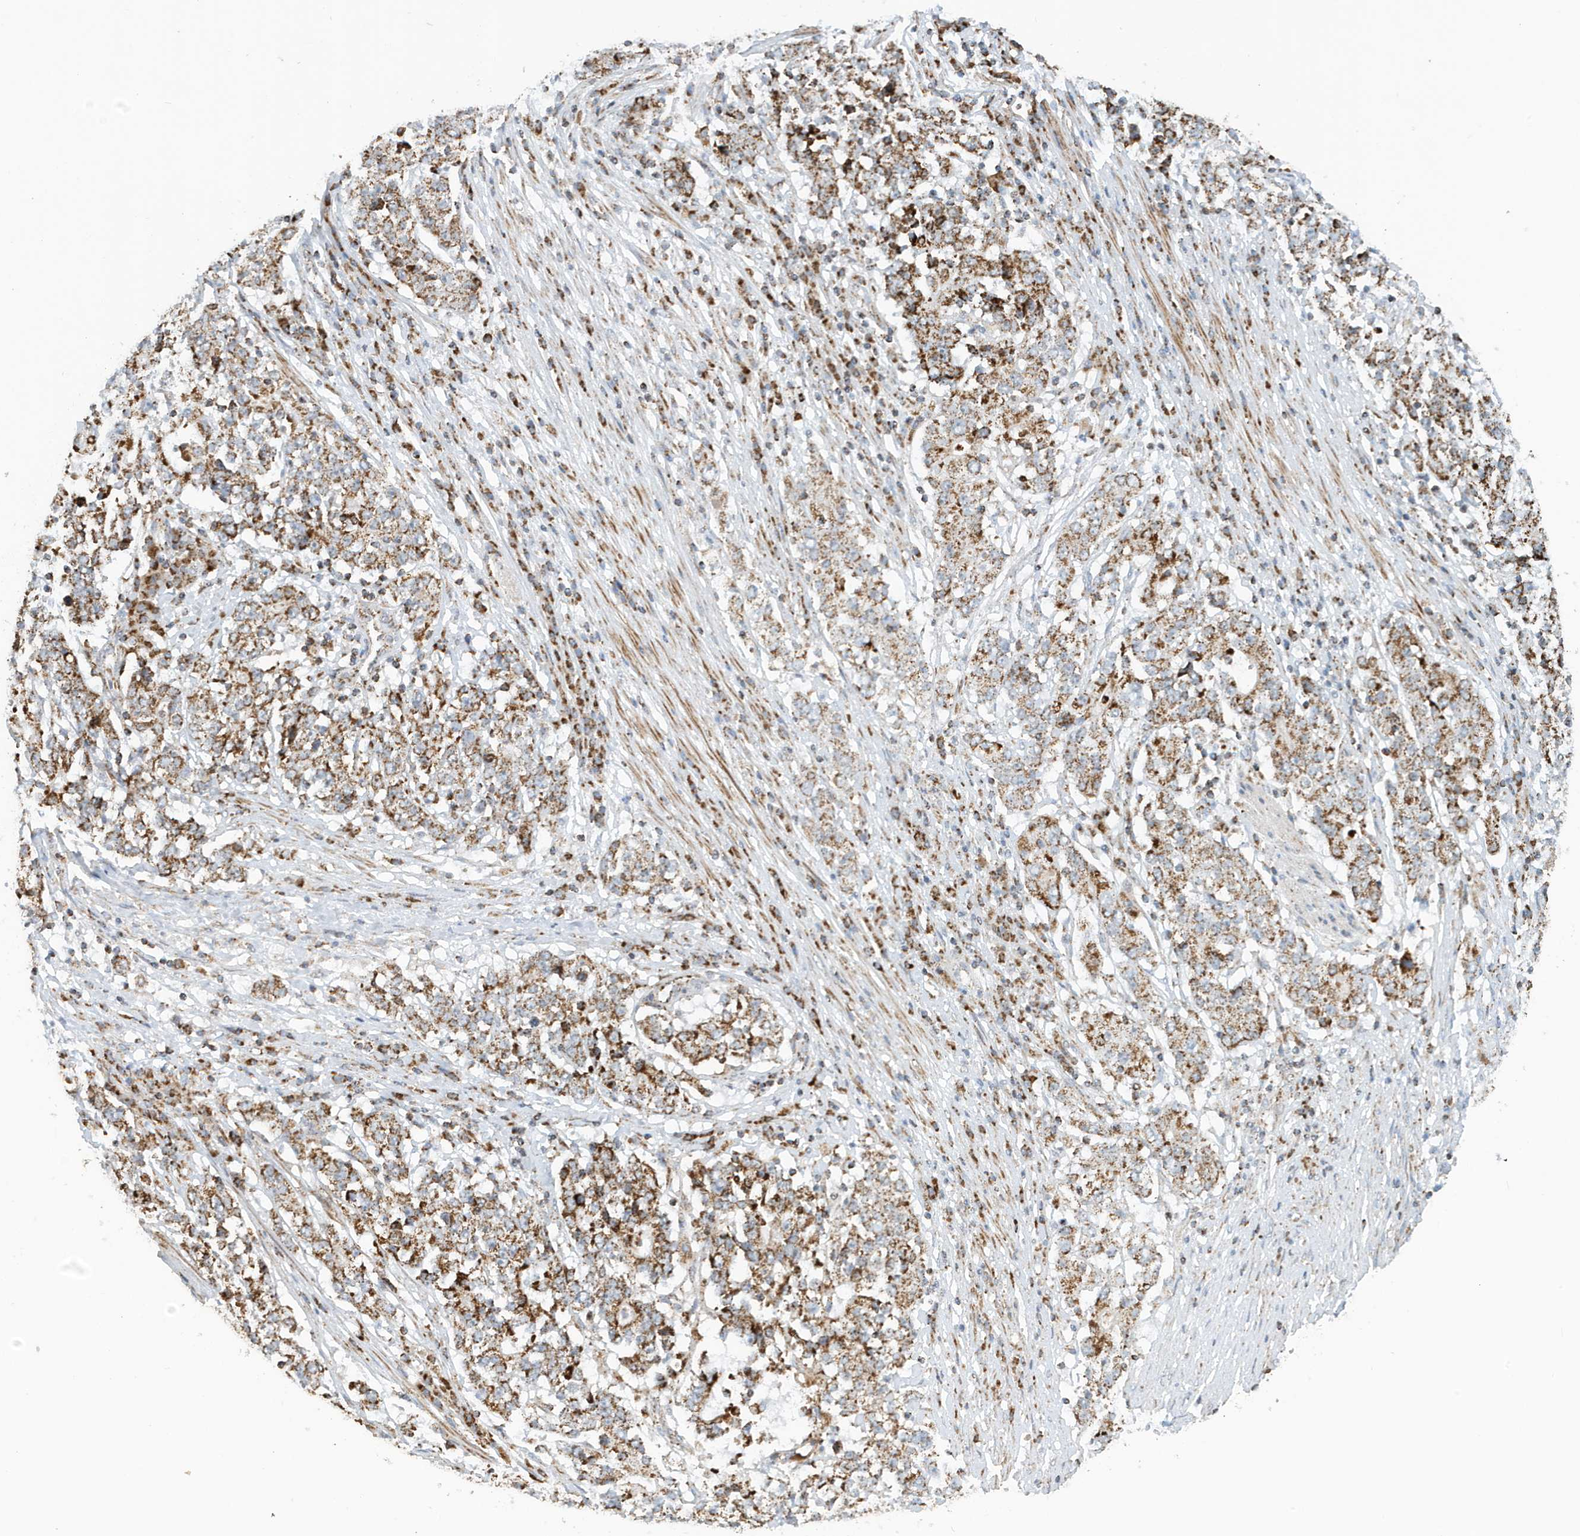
{"staining": {"intensity": "moderate", "quantity": ">75%", "location": "cytoplasmic/membranous"}, "tissue": "stomach cancer", "cell_type": "Tumor cells", "image_type": "cancer", "snomed": [{"axis": "morphology", "description": "Adenocarcinoma, NOS"}, {"axis": "topography", "description": "Stomach"}], "caption": "Immunohistochemistry staining of adenocarcinoma (stomach), which exhibits medium levels of moderate cytoplasmic/membranous expression in about >75% of tumor cells indicating moderate cytoplasmic/membranous protein expression. The staining was performed using DAB (brown) for protein detection and nuclei were counterstained in hematoxylin (blue).", "gene": "MAN1A1", "patient": {"sex": "male", "age": 59}}